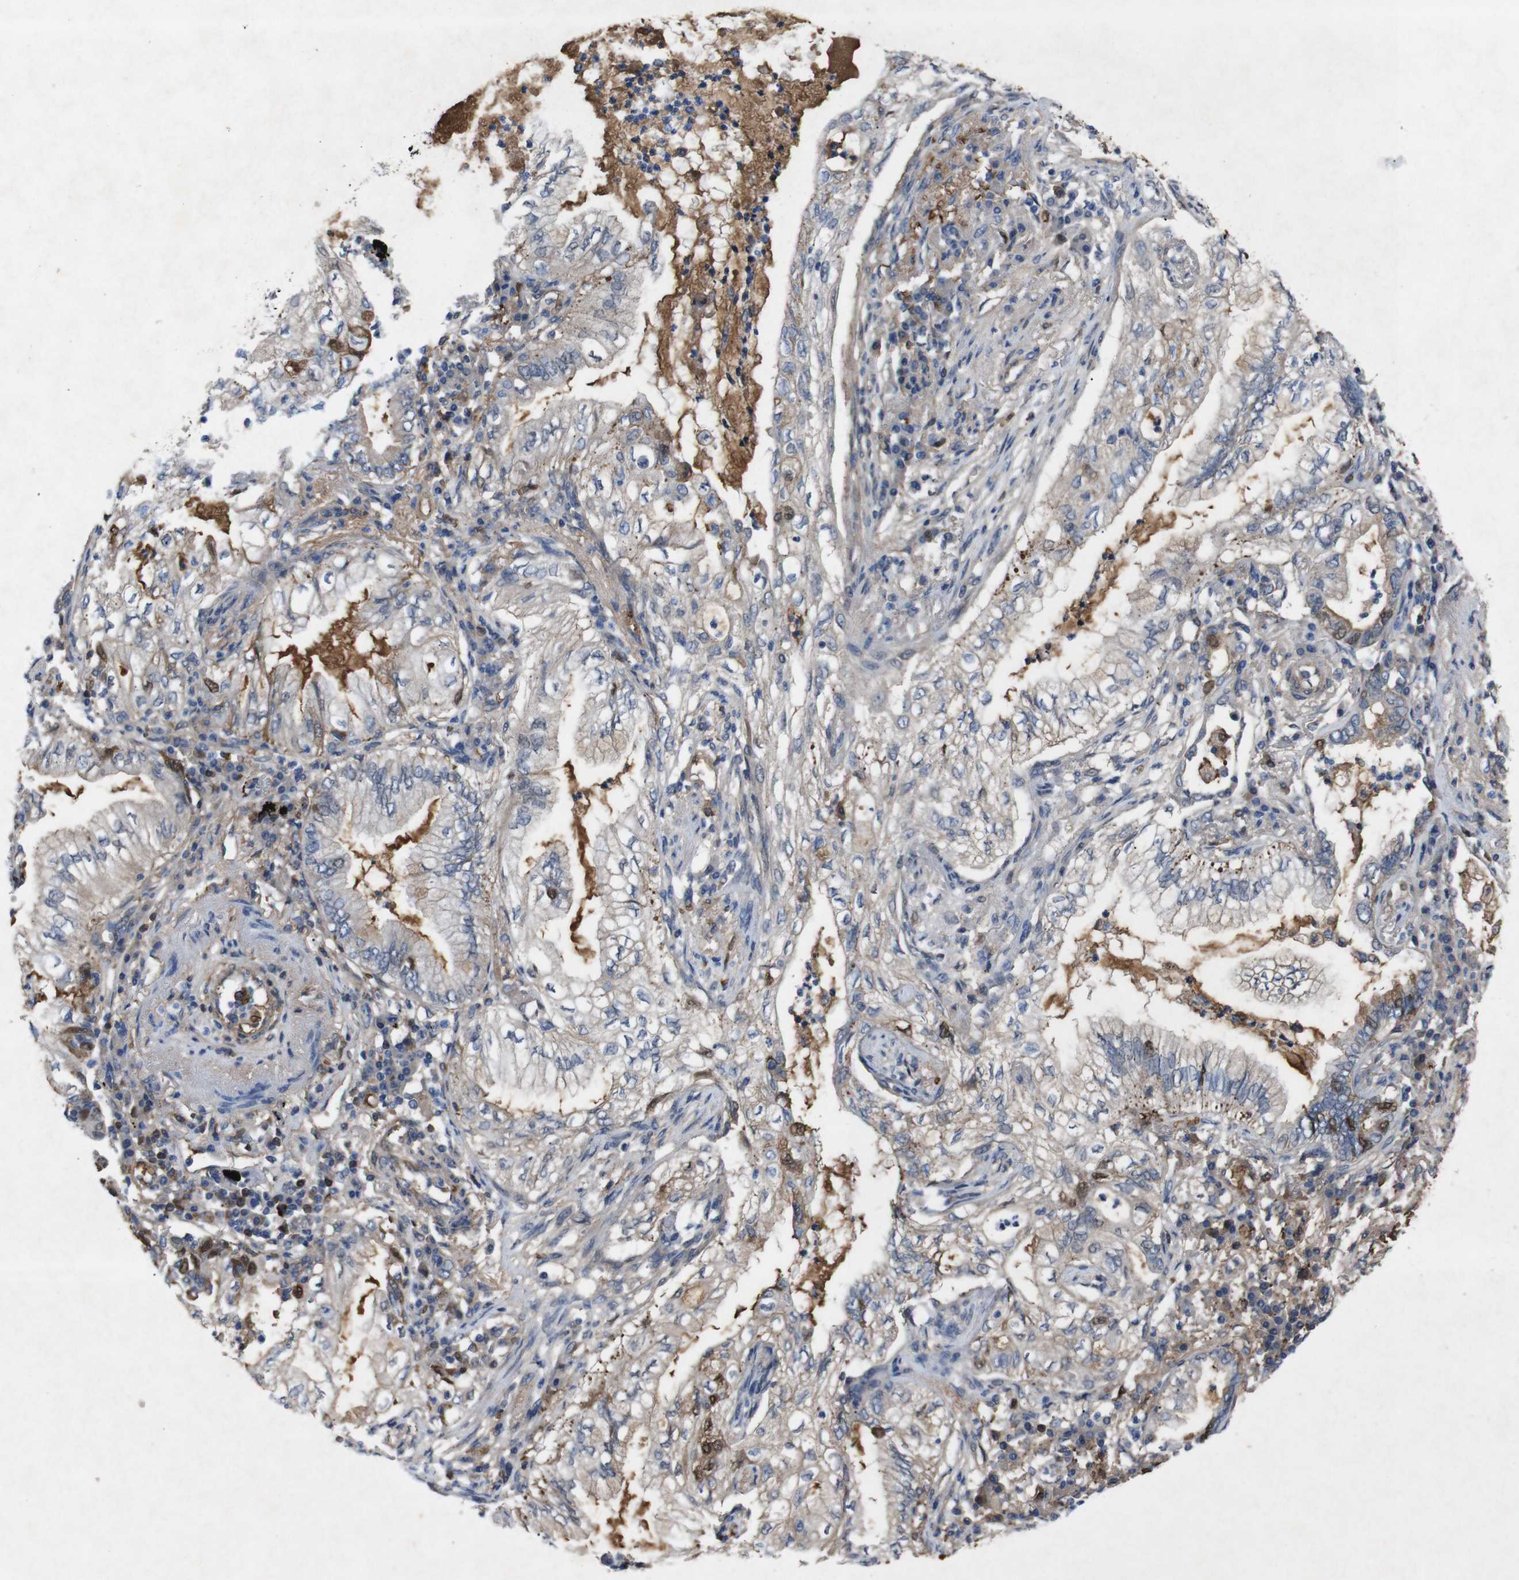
{"staining": {"intensity": "weak", "quantity": "25%-75%", "location": "cytoplasmic/membranous"}, "tissue": "lung cancer", "cell_type": "Tumor cells", "image_type": "cancer", "snomed": [{"axis": "morphology", "description": "Normal tissue, NOS"}, {"axis": "morphology", "description": "Adenocarcinoma, NOS"}, {"axis": "topography", "description": "Bronchus"}, {"axis": "topography", "description": "Lung"}], "caption": "Adenocarcinoma (lung) stained with IHC demonstrates weak cytoplasmic/membranous expression in about 25%-75% of tumor cells.", "gene": "SPTB", "patient": {"sex": "female", "age": 70}}